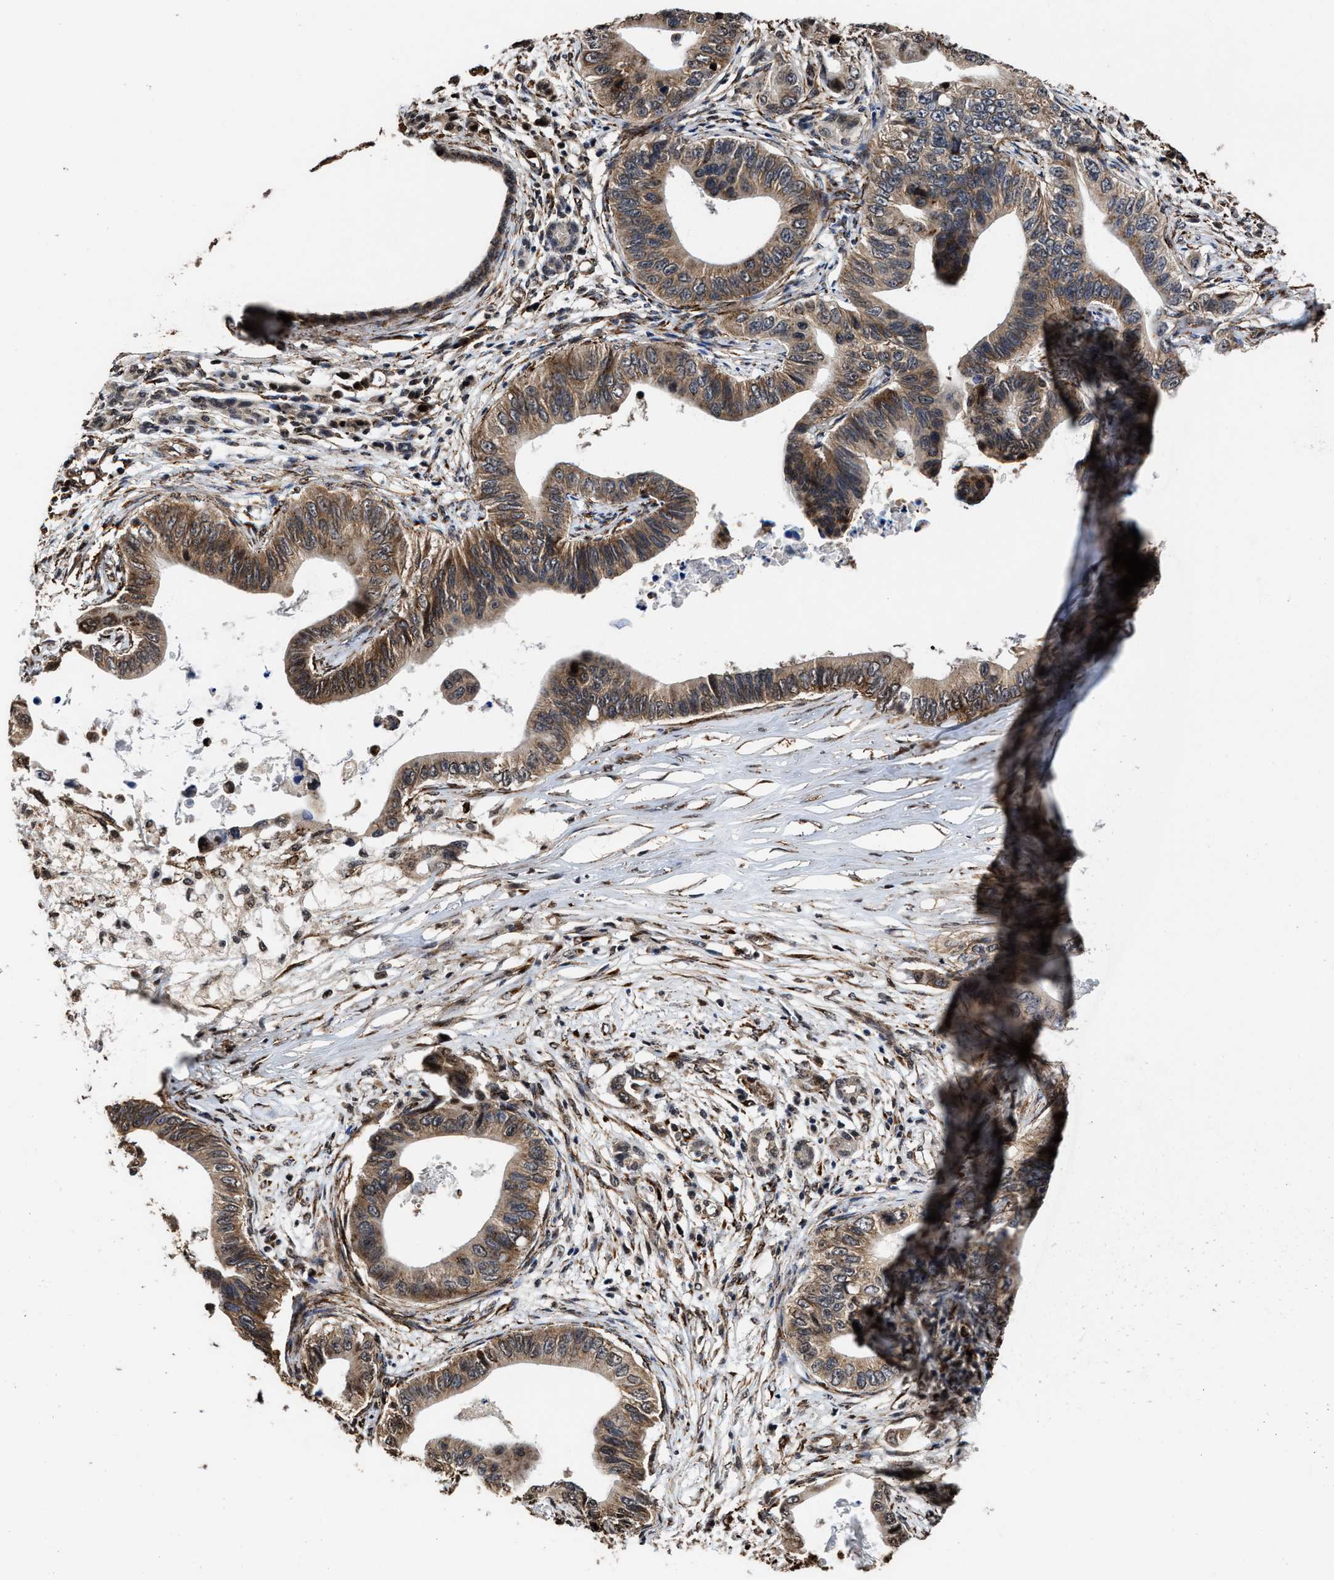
{"staining": {"intensity": "moderate", "quantity": ">75%", "location": "cytoplasmic/membranous"}, "tissue": "pancreatic cancer", "cell_type": "Tumor cells", "image_type": "cancer", "snomed": [{"axis": "morphology", "description": "Adenocarcinoma, NOS"}, {"axis": "topography", "description": "Pancreas"}], "caption": "Immunohistochemistry (IHC) (DAB (3,3'-diaminobenzidine)) staining of pancreatic adenocarcinoma exhibits moderate cytoplasmic/membranous protein expression in approximately >75% of tumor cells.", "gene": "SEPTIN2", "patient": {"sex": "male", "age": 77}}